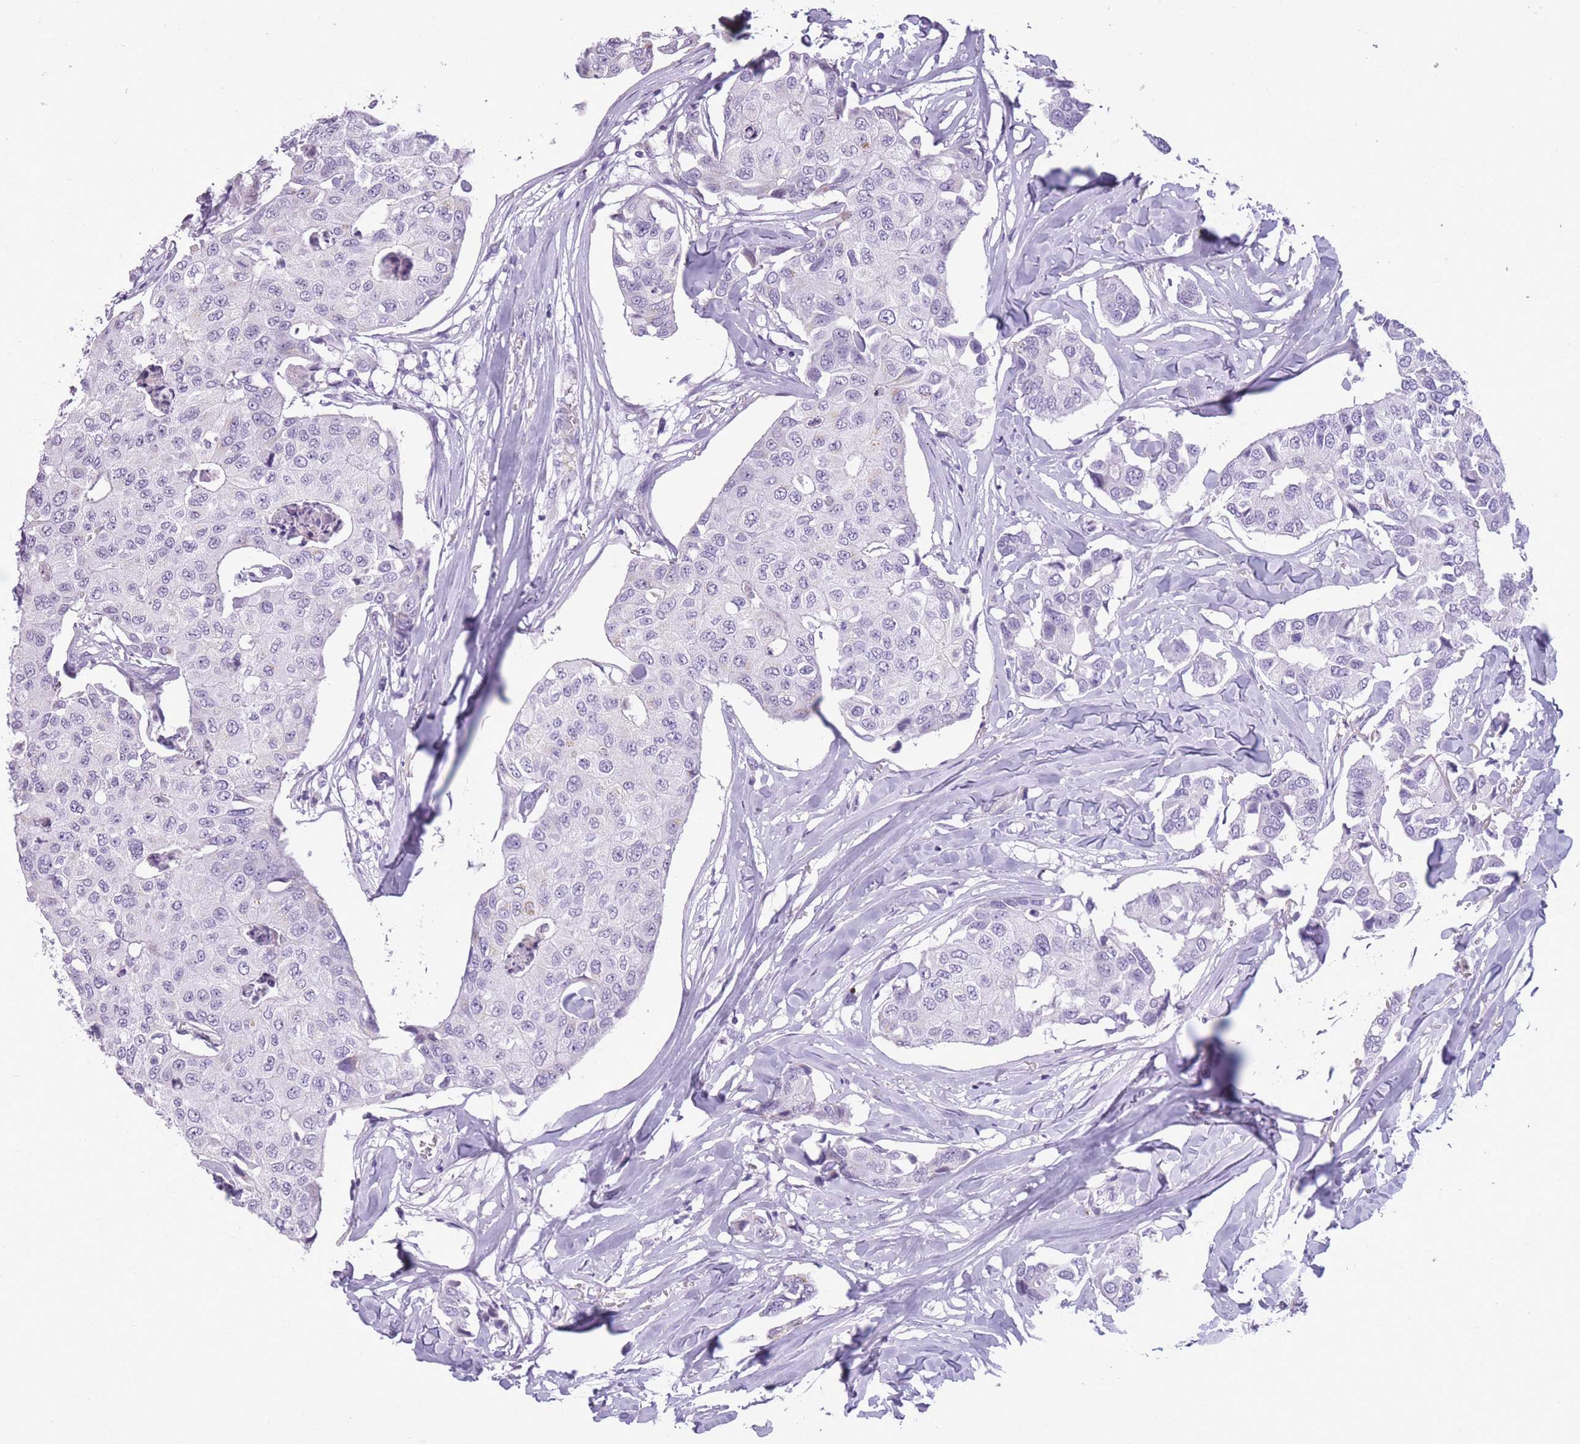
{"staining": {"intensity": "negative", "quantity": "none", "location": "none"}, "tissue": "breast cancer", "cell_type": "Tumor cells", "image_type": "cancer", "snomed": [{"axis": "morphology", "description": "Duct carcinoma"}, {"axis": "topography", "description": "Breast"}], "caption": "Photomicrograph shows no protein positivity in tumor cells of invasive ductal carcinoma (breast) tissue.", "gene": "GOLGA6D", "patient": {"sex": "female", "age": 80}}